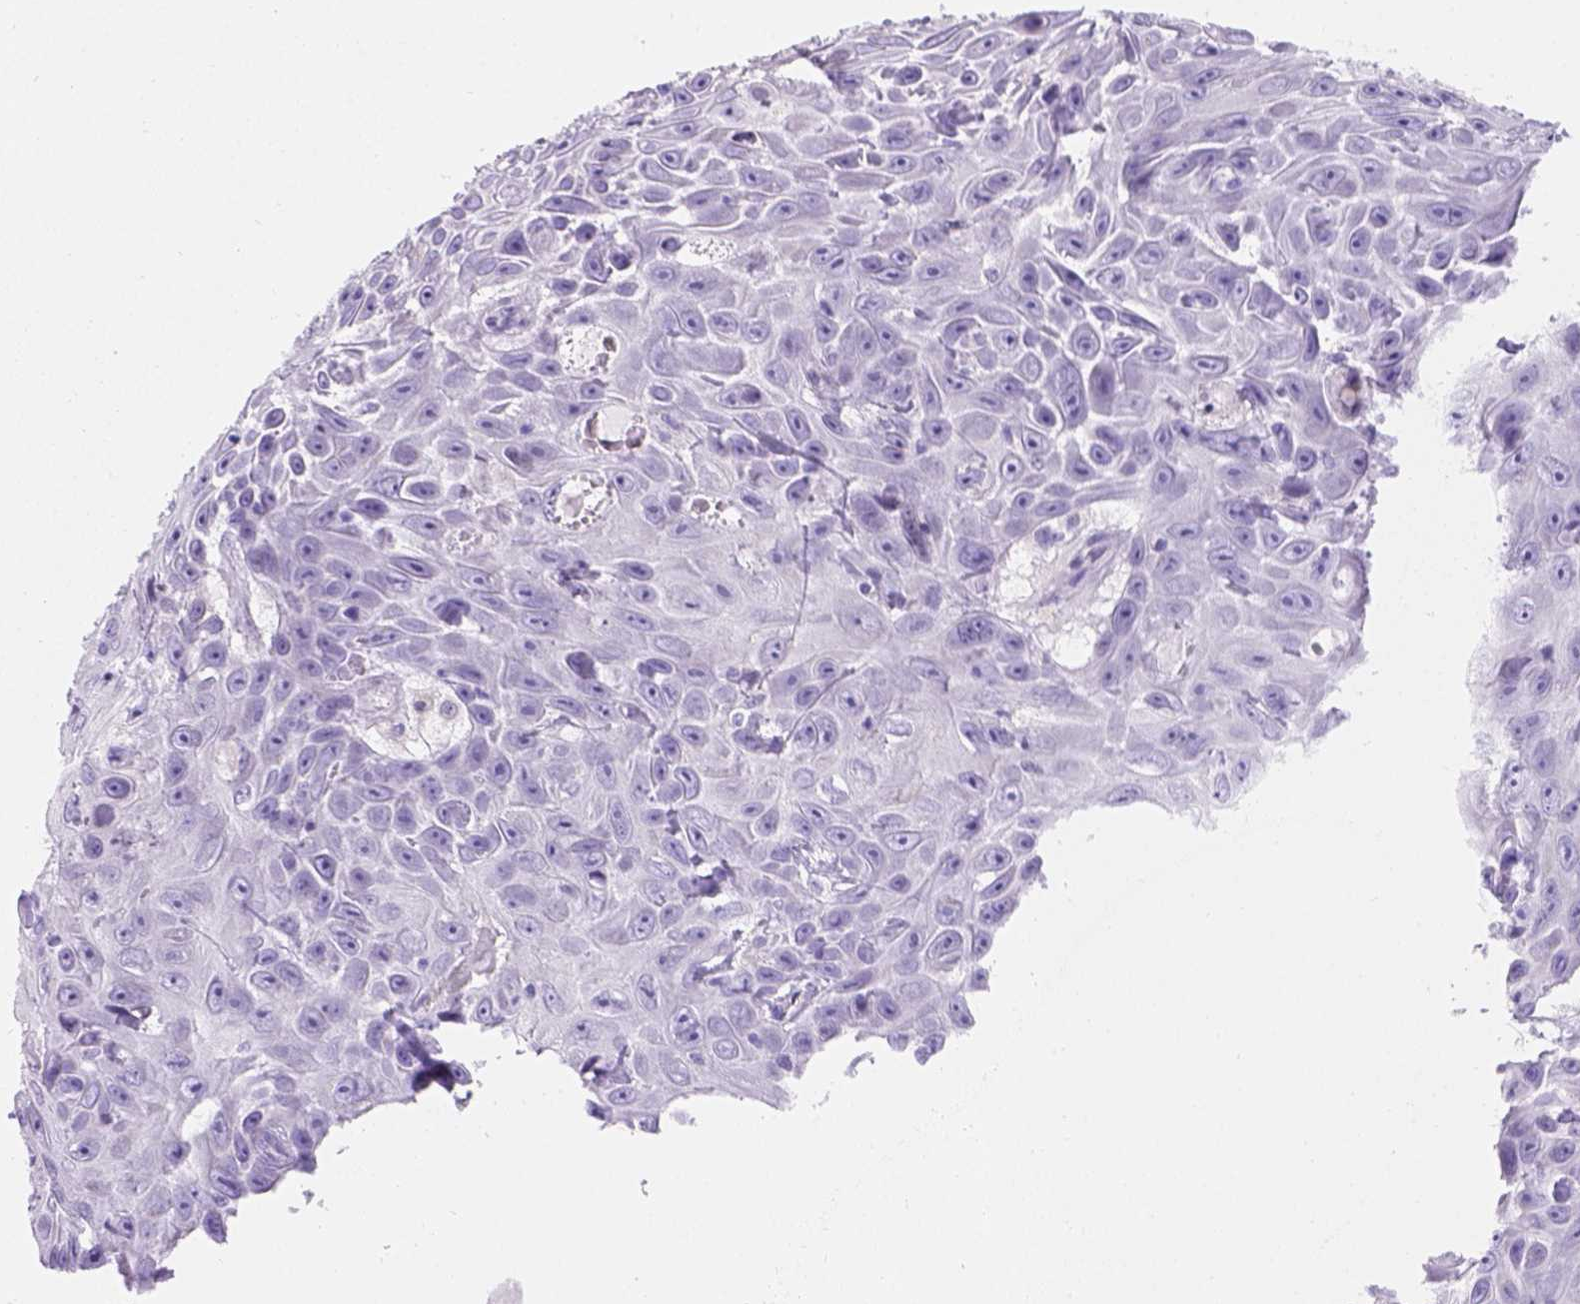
{"staining": {"intensity": "negative", "quantity": "none", "location": "none"}, "tissue": "skin cancer", "cell_type": "Tumor cells", "image_type": "cancer", "snomed": [{"axis": "morphology", "description": "Squamous cell carcinoma, NOS"}, {"axis": "topography", "description": "Skin"}], "caption": "Immunohistochemistry (IHC) micrograph of skin squamous cell carcinoma stained for a protein (brown), which shows no staining in tumor cells.", "gene": "PHF7", "patient": {"sex": "male", "age": 82}}